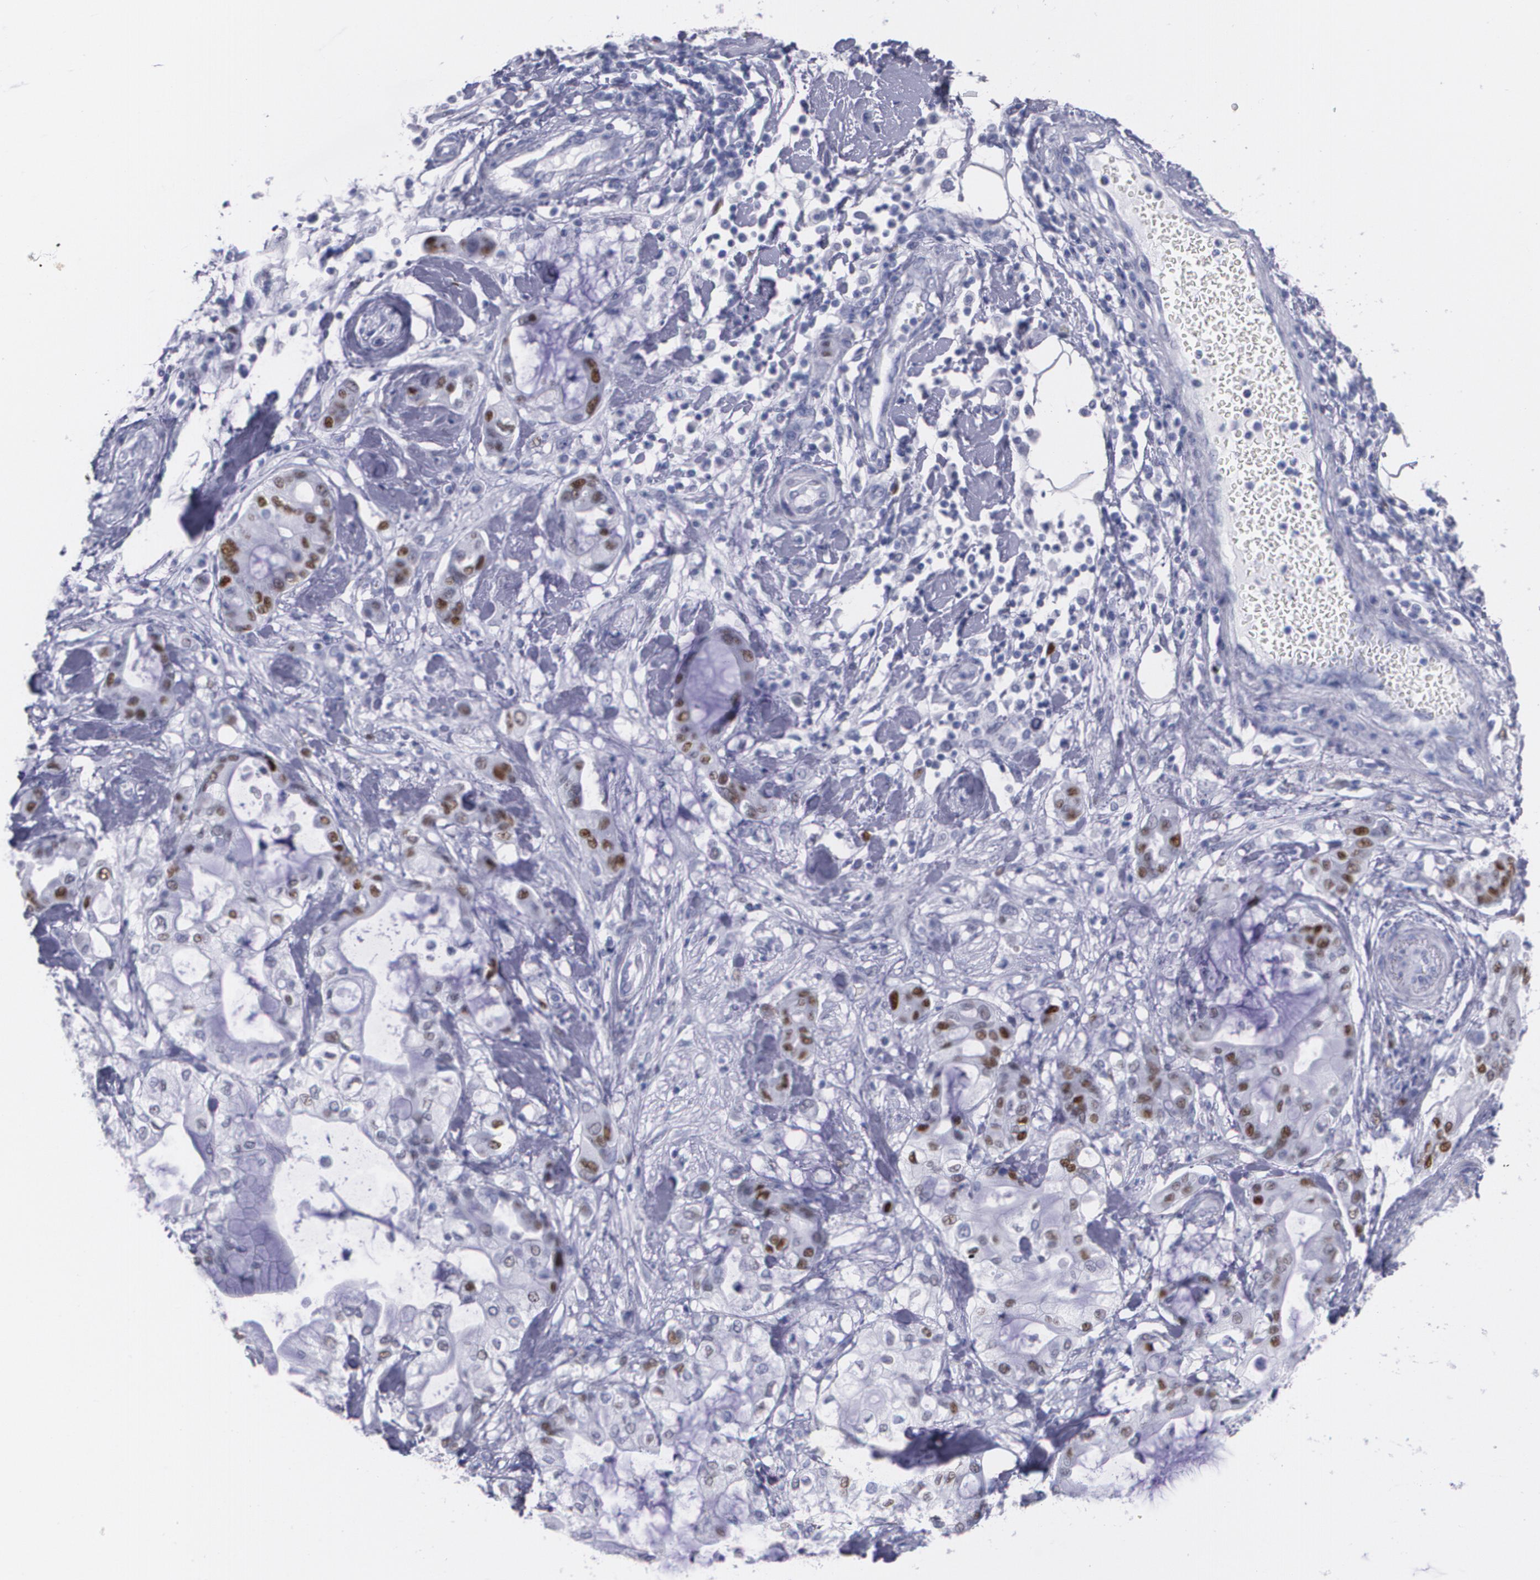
{"staining": {"intensity": "strong", "quantity": ">75%", "location": "nuclear"}, "tissue": "pancreatic cancer", "cell_type": "Tumor cells", "image_type": "cancer", "snomed": [{"axis": "morphology", "description": "Adenocarcinoma, NOS"}, {"axis": "morphology", "description": "Adenocarcinoma, metastatic, NOS"}, {"axis": "topography", "description": "Lymph node"}, {"axis": "topography", "description": "Pancreas"}, {"axis": "topography", "description": "Duodenum"}], "caption": "An image of human metastatic adenocarcinoma (pancreatic) stained for a protein exhibits strong nuclear brown staining in tumor cells.", "gene": "TP53", "patient": {"sex": "female", "age": 64}}